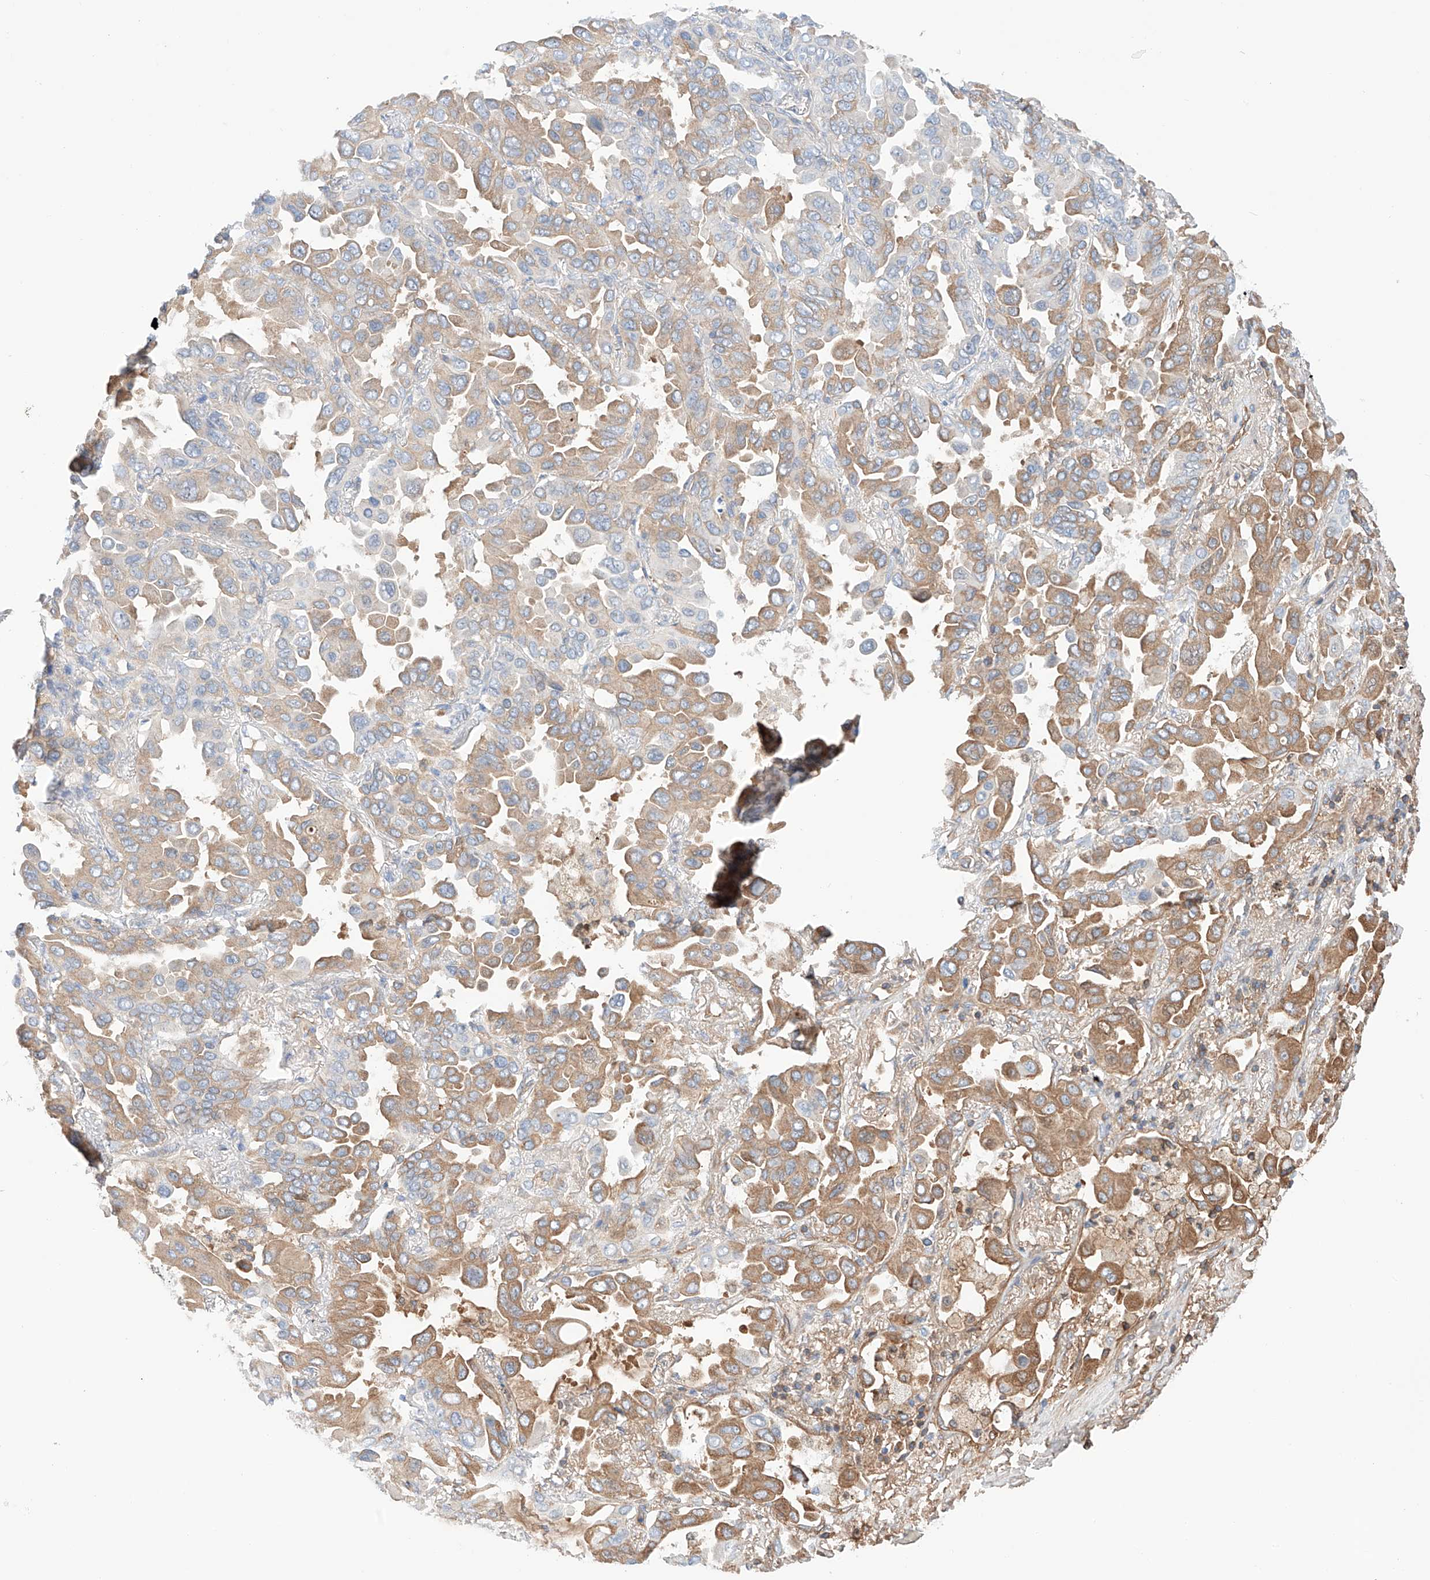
{"staining": {"intensity": "moderate", "quantity": ">75%", "location": "cytoplasmic/membranous"}, "tissue": "lung cancer", "cell_type": "Tumor cells", "image_type": "cancer", "snomed": [{"axis": "morphology", "description": "Adenocarcinoma, NOS"}, {"axis": "topography", "description": "Lung"}], "caption": "IHC staining of lung cancer (adenocarcinoma), which shows medium levels of moderate cytoplasmic/membranous staining in about >75% of tumor cells indicating moderate cytoplasmic/membranous protein staining. The staining was performed using DAB (3,3'-diaminobenzidine) (brown) for protein detection and nuclei were counterstained in hematoxylin (blue).", "gene": "PGGT1B", "patient": {"sex": "male", "age": 64}}